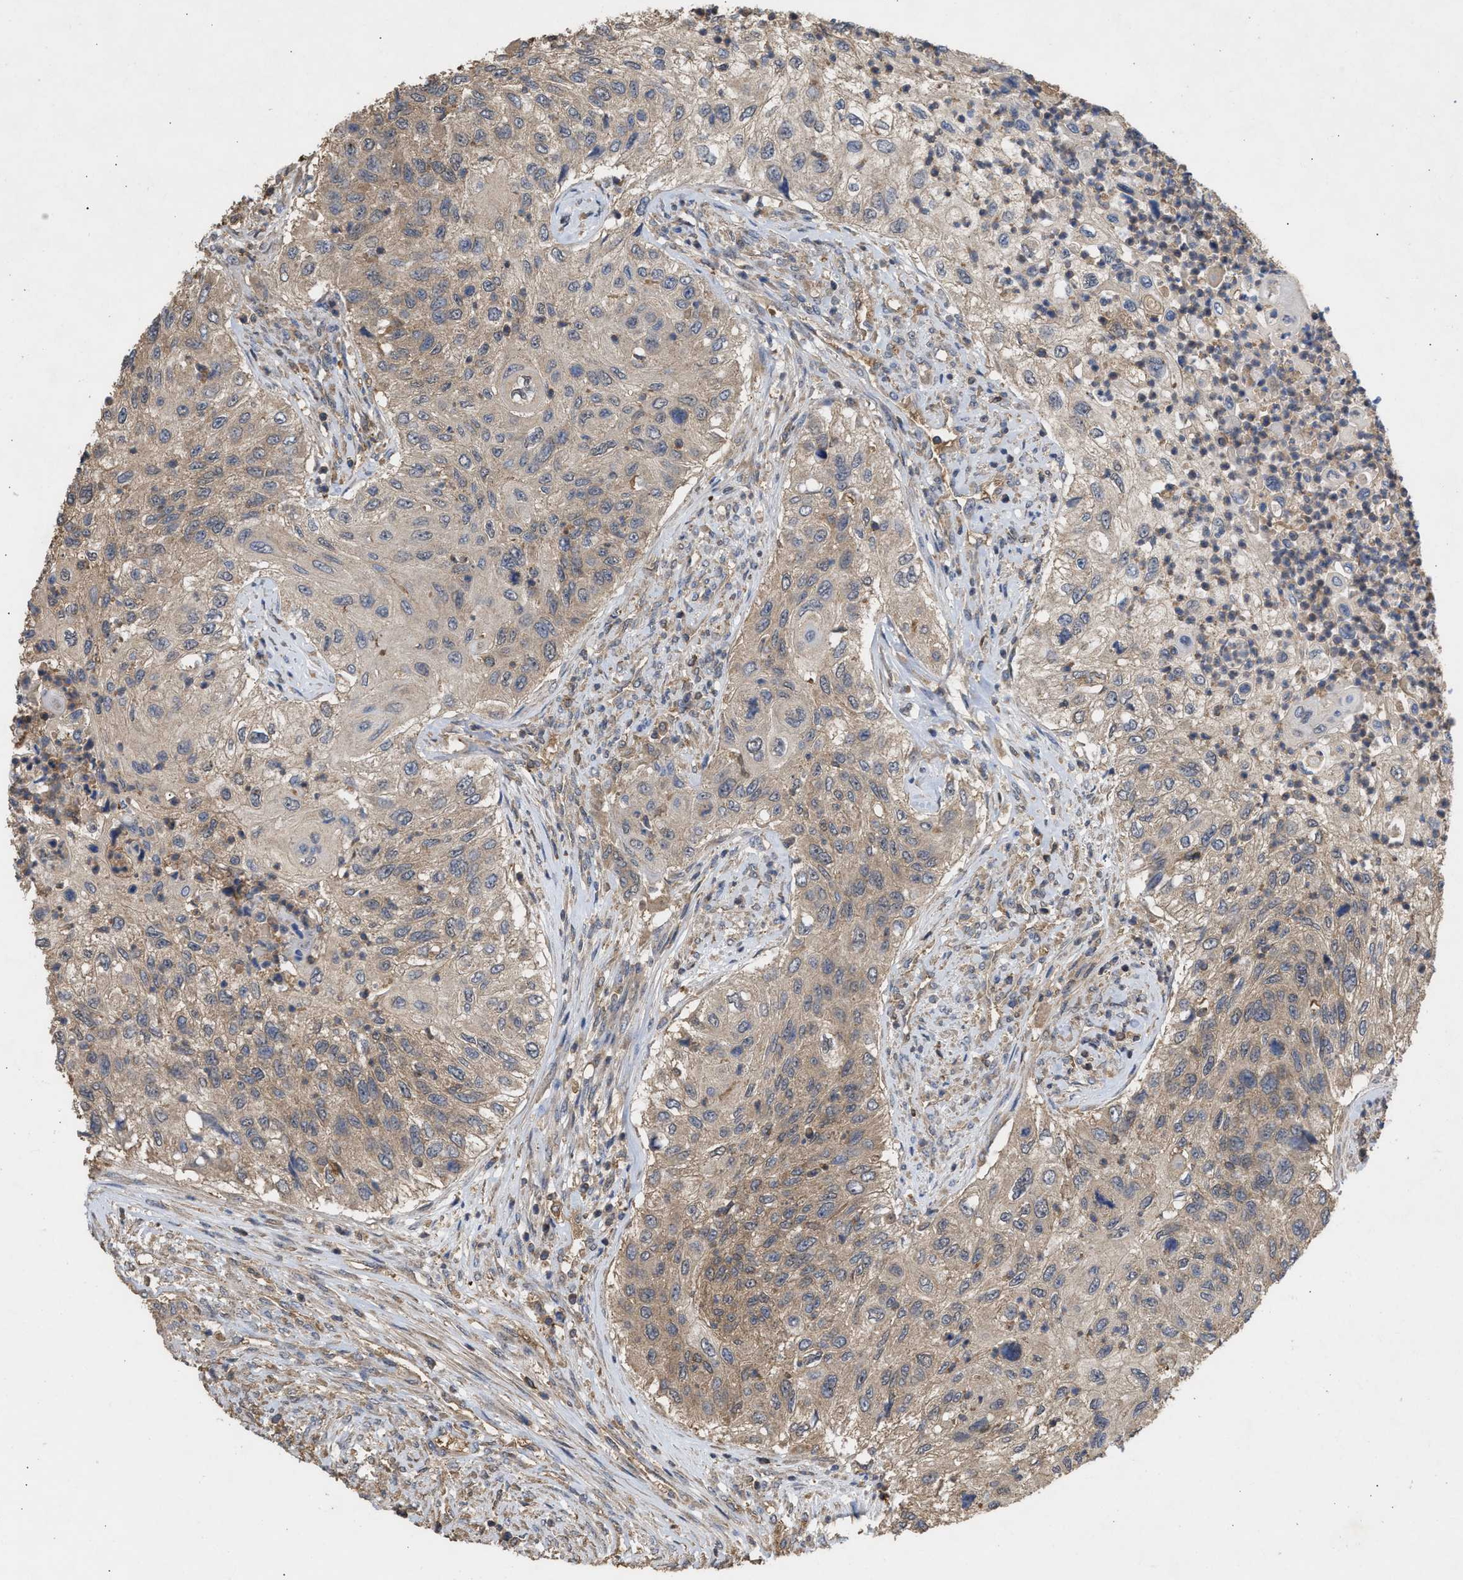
{"staining": {"intensity": "weak", "quantity": "25%-75%", "location": "cytoplasmic/membranous"}, "tissue": "urothelial cancer", "cell_type": "Tumor cells", "image_type": "cancer", "snomed": [{"axis": "morphology", "description": "Urothelial carcinoma, High grade"}, {"axis": "topography", "description": "Urinary bladder"}], "caption": "IHC of urothelial cancer reveals low levels of weak cytoplasmic/membranous staining in approximately 25%-75% of tumor cells.", "gene": "FITM1", "patient": {"sex": "female", "age": 60}}